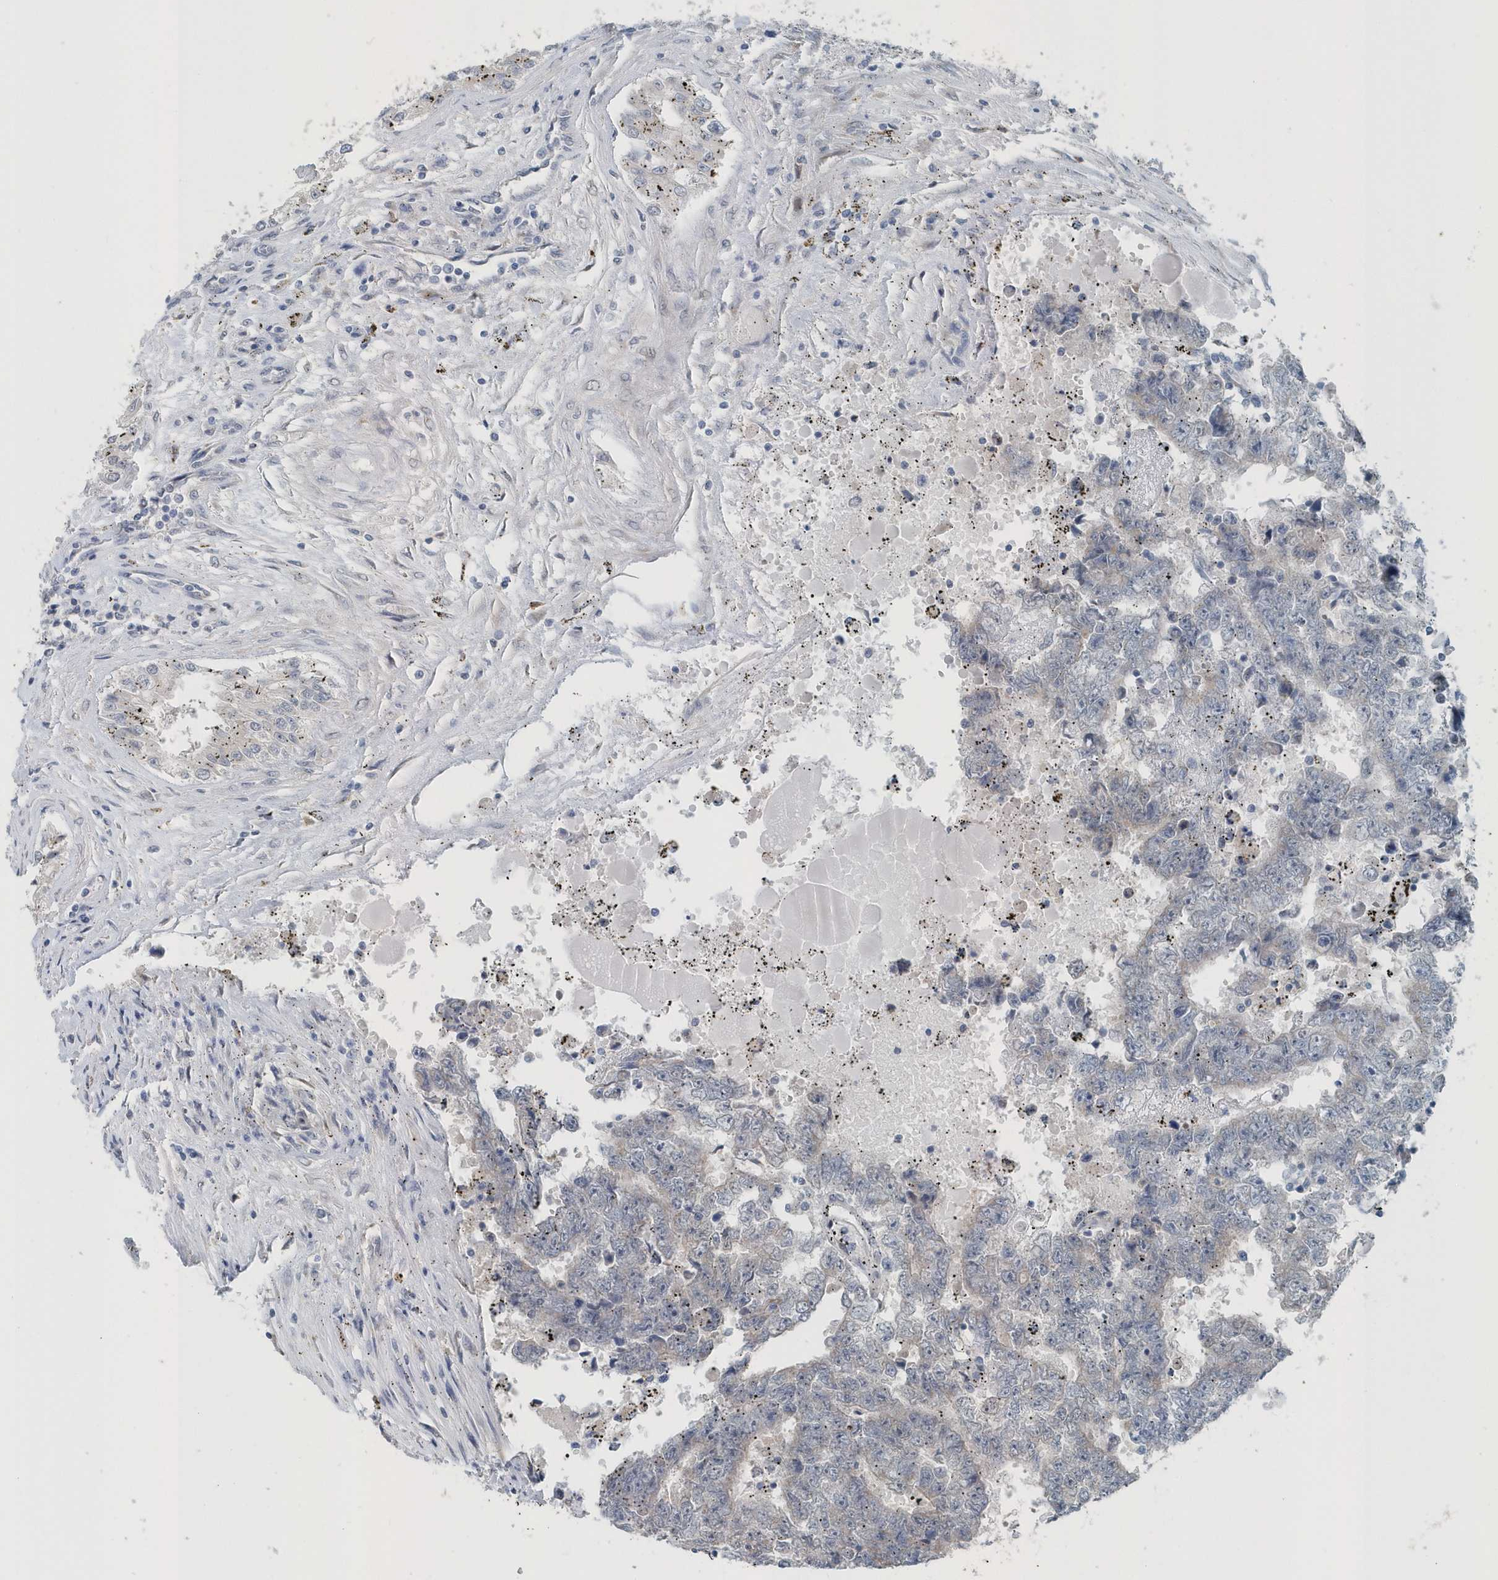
{"staining": {"intensity": "negative", "quantity": "none", "location": "none"}, "tissue": "testis cancer", "cell_type": "Tumor cells", "image_type": "cancer", "snomed": [{"axis": "morphology", "description": "Carcinoma, Embryonal, NOS"}, {"axis": "topography", "description": "Testis"}], "caption": "DAB immunohistochemical staining of testis cancer (embryonal carcinoma) reveals no significant positivity in tumor cells.", "gene": "PFN2", "patient": {"sex": "male", "age": 25}}